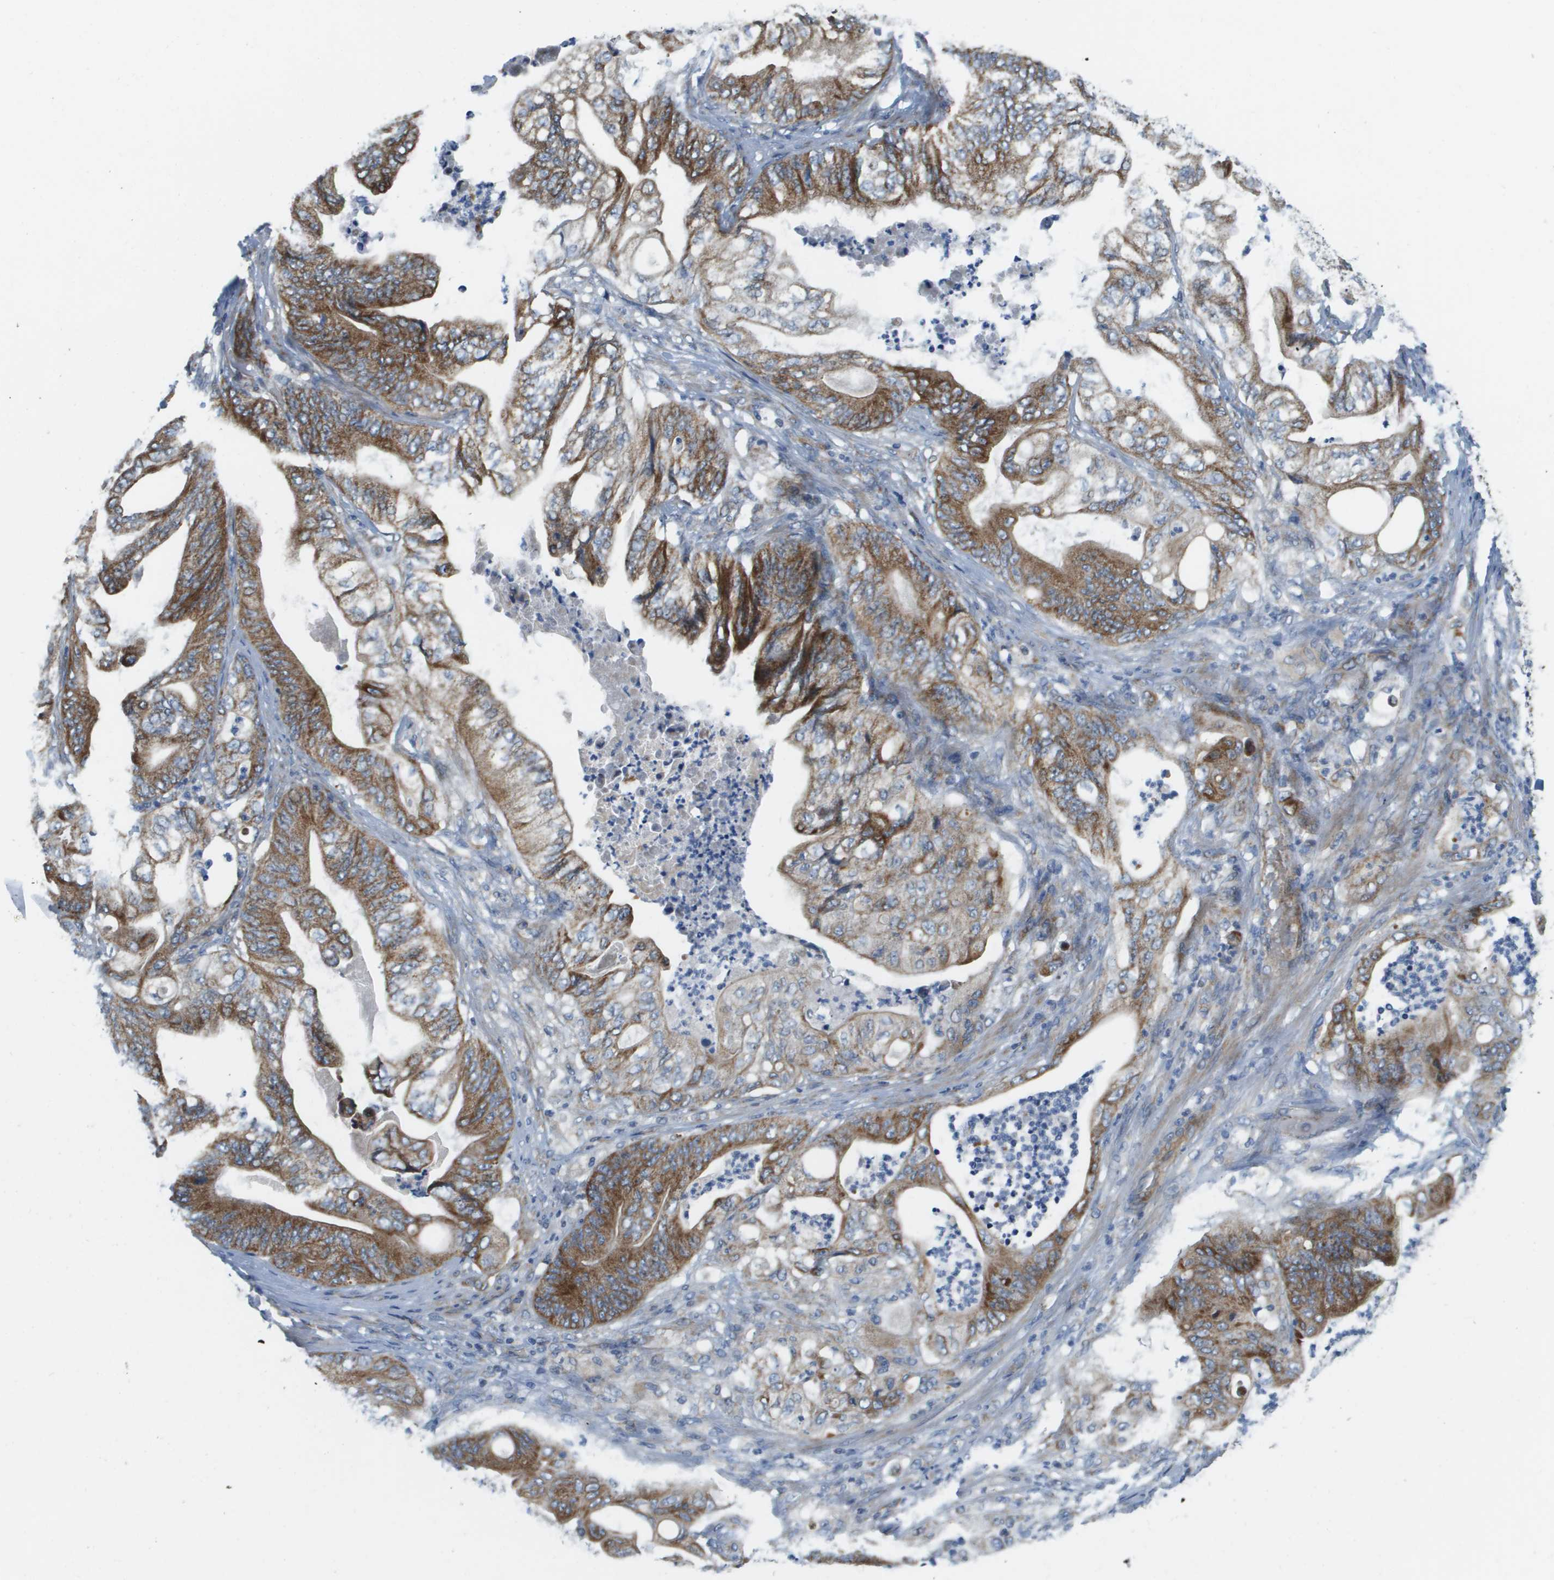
{"staining": {"intensity": "moderate", "quantity": ">75%", "location": "cytoplasmic/membranous"}, "tissue": "stomach cancer", "cell_type": "Tumor cells", "image_type": "cancer", "snomed": [{"axis": "morphology", "description": "Adenocarcinoma, NOS"}, {"axis": "topography", "description": "Stomach"}], "caption": "Stomach adenocarcinoma stained with immunohistochemistry reveals moderate cytoplasmic/membranous expression in approximately >75% of tumor cells.", "gene": "KRT23", "patient": {"sex": "female", "age": 73}}